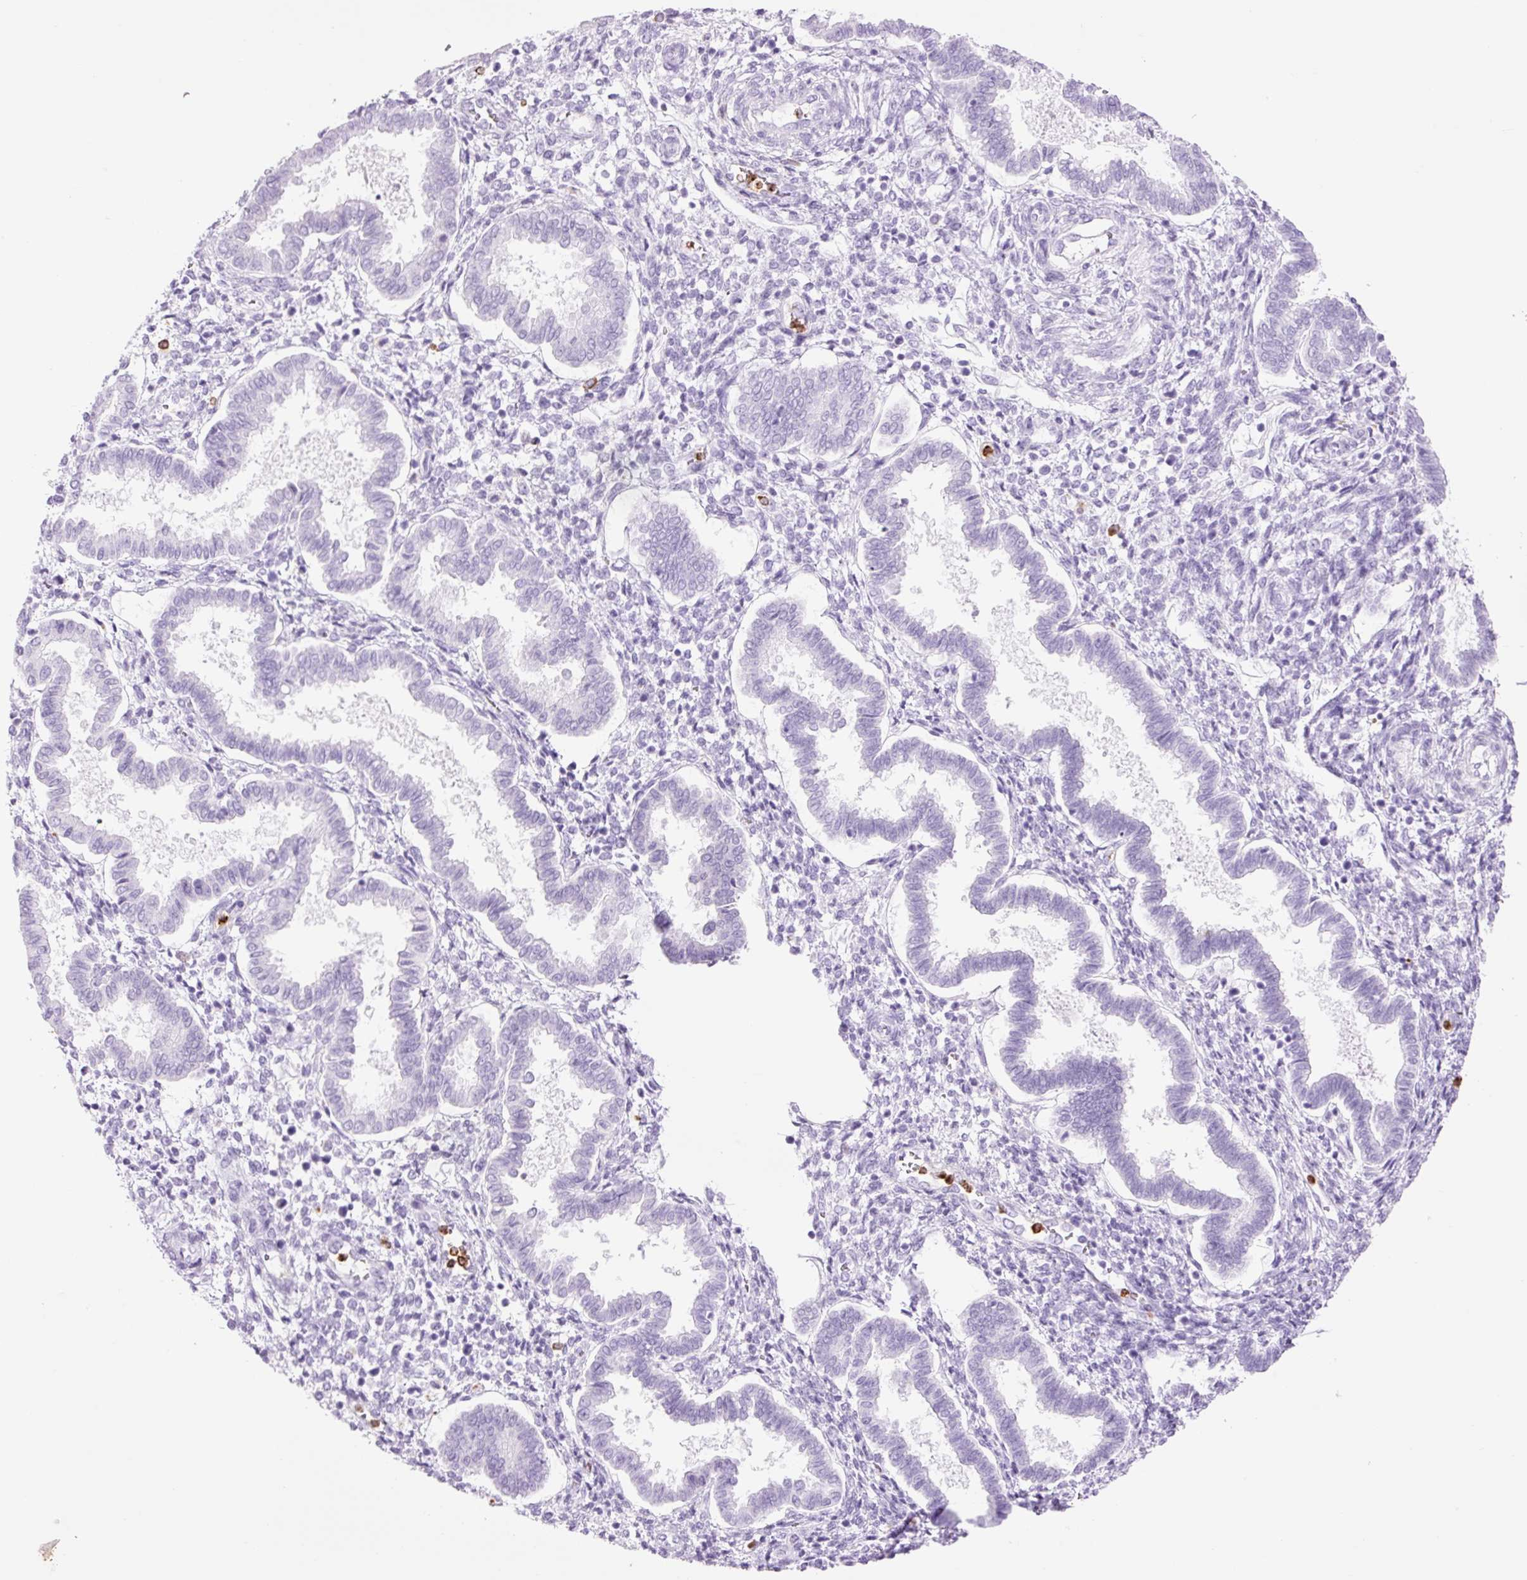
{"staining": {"intensity": "negative", "quantity": "none", "location": "none"}, "tissue": "endometrium", "cell_type": "Cells in endometrial stroma", "image_type": "normal", "snomed": [{"axis": "morphology", "description": "Normal tissue, NOS"}, {"axis": "topography", "description": "Endometrium"}], "caption": "There is no significant staining in cells in endometrial stroma of endometrium. (IHC, brightfield microscopy, high magnification).", "gene": "LYZ", "patient": {"sex": "female", "age": 24}}